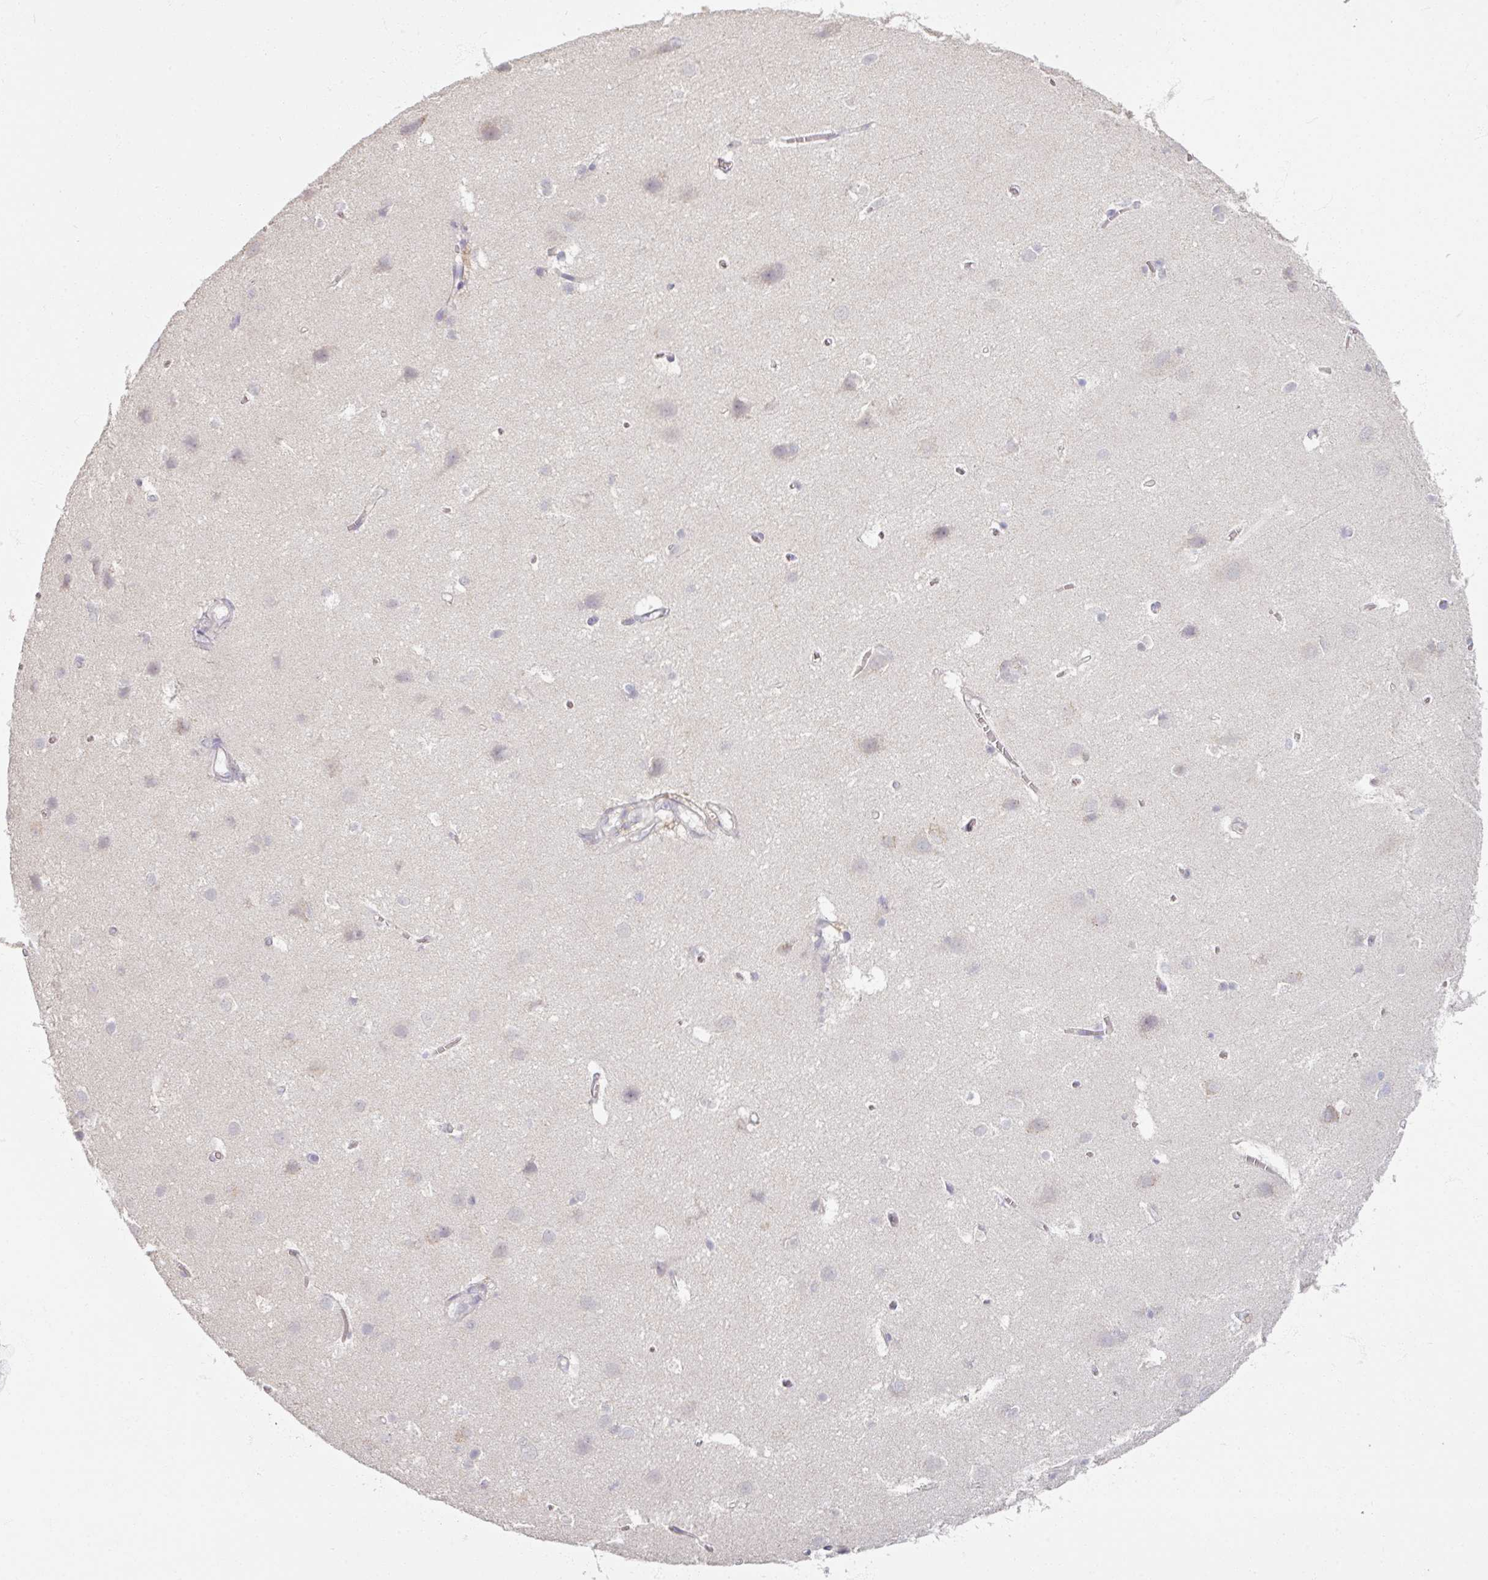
{"staining": {"intensity": "negative", "quantity": "none", "location": "none"}, "tissue": "cerebral cortex", "cell_type": "Endothelial cells", "image_type": "normal", "snomed": [{"axis": "morphology", "description": "Normal tissue, NOS"}, {"axis": "topography", "description": "Cerebral cortex"}], "caption": "Immunohistochemical staining of normal human cerebral cortex exhibits no significant expression in endothelial cells.", "gene": "SOX11", "patient": {"sex": "male", "age": 37}}